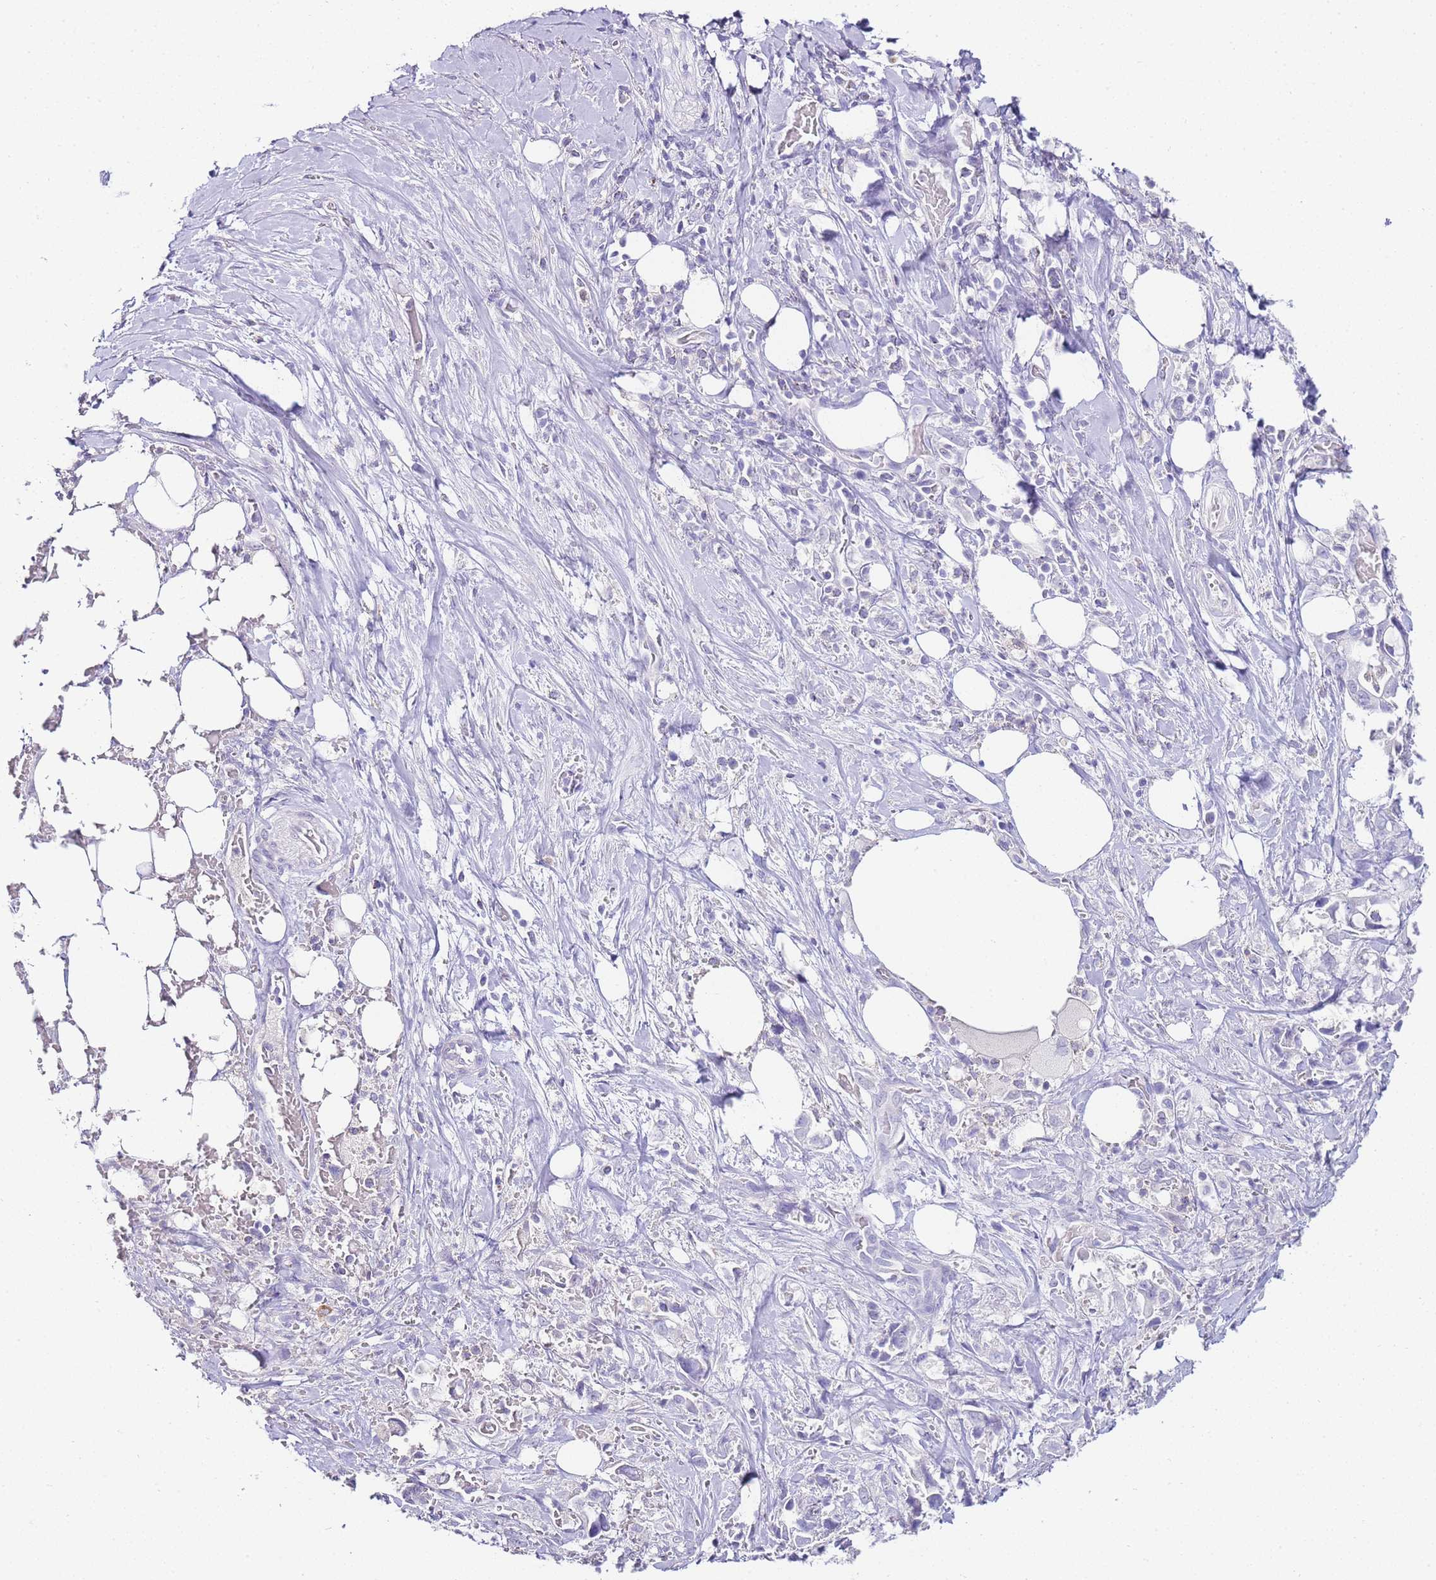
{"staining": {"intensity": "negative", "quantity": "none", "location": "none"}, "tissue": "pancreatic cancer", "cell_type": "Tumor cells", "image_type": "cancer", "snomed": [{"axis": "morphology", "description": "Adenocarcinoma, NOS"}, {"axis": "topography", "description": "Pancreas"}], "caption": "Tumor cells are negative for brown protein staining in pancreatic cancer (adenocarcinoma).", "gene": "DPP4", "patient": {"sex": "female", "age": 61}}